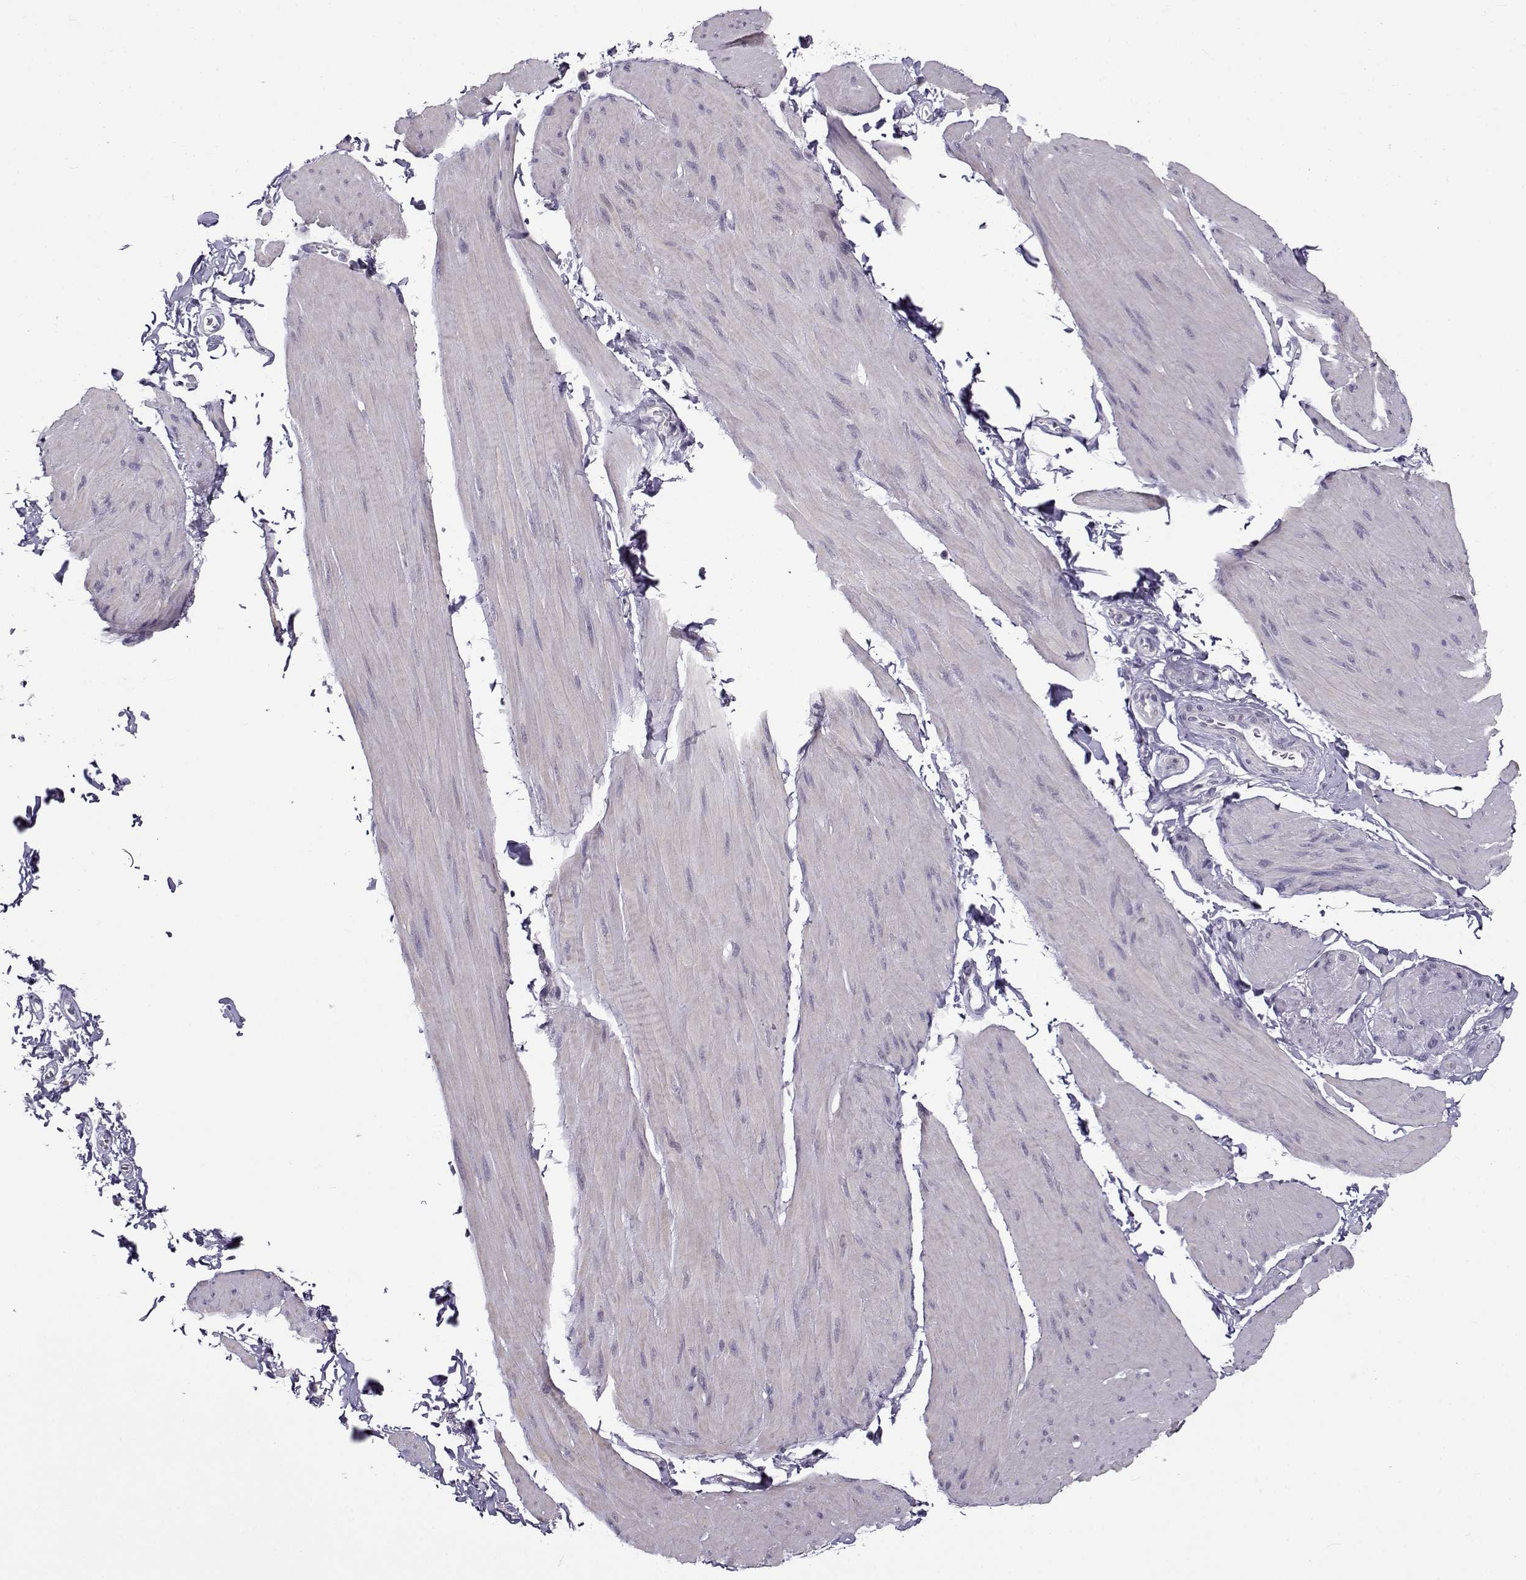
{"staining": {"intensity": "negative", "quantity": "none", "location": "none"}, "tissue": "smooth muscle", "cell_type": "Smooth muscle cells", "image_type": "normal", "snomed": [{"axis": "morphology", "description": "Normal tissue, NOS"}, {"axis": "topography", "description": "Adipose tissue"}, {"axis": "topography", "description": "Smooth muscle"}, {"axis": "topography", "description": "Peripheral nerve tissue"}], "caption": "Immunohistochemistry (IHC) photomicrograph of benign smooth muscle: smooth muscle stained with DAB (3,3'-diaminobenzidine) reveals no significant protein positivity in smooth muscle cells.", "gene": "TEX55", "patient": {"sex": "male", "age": 83}}